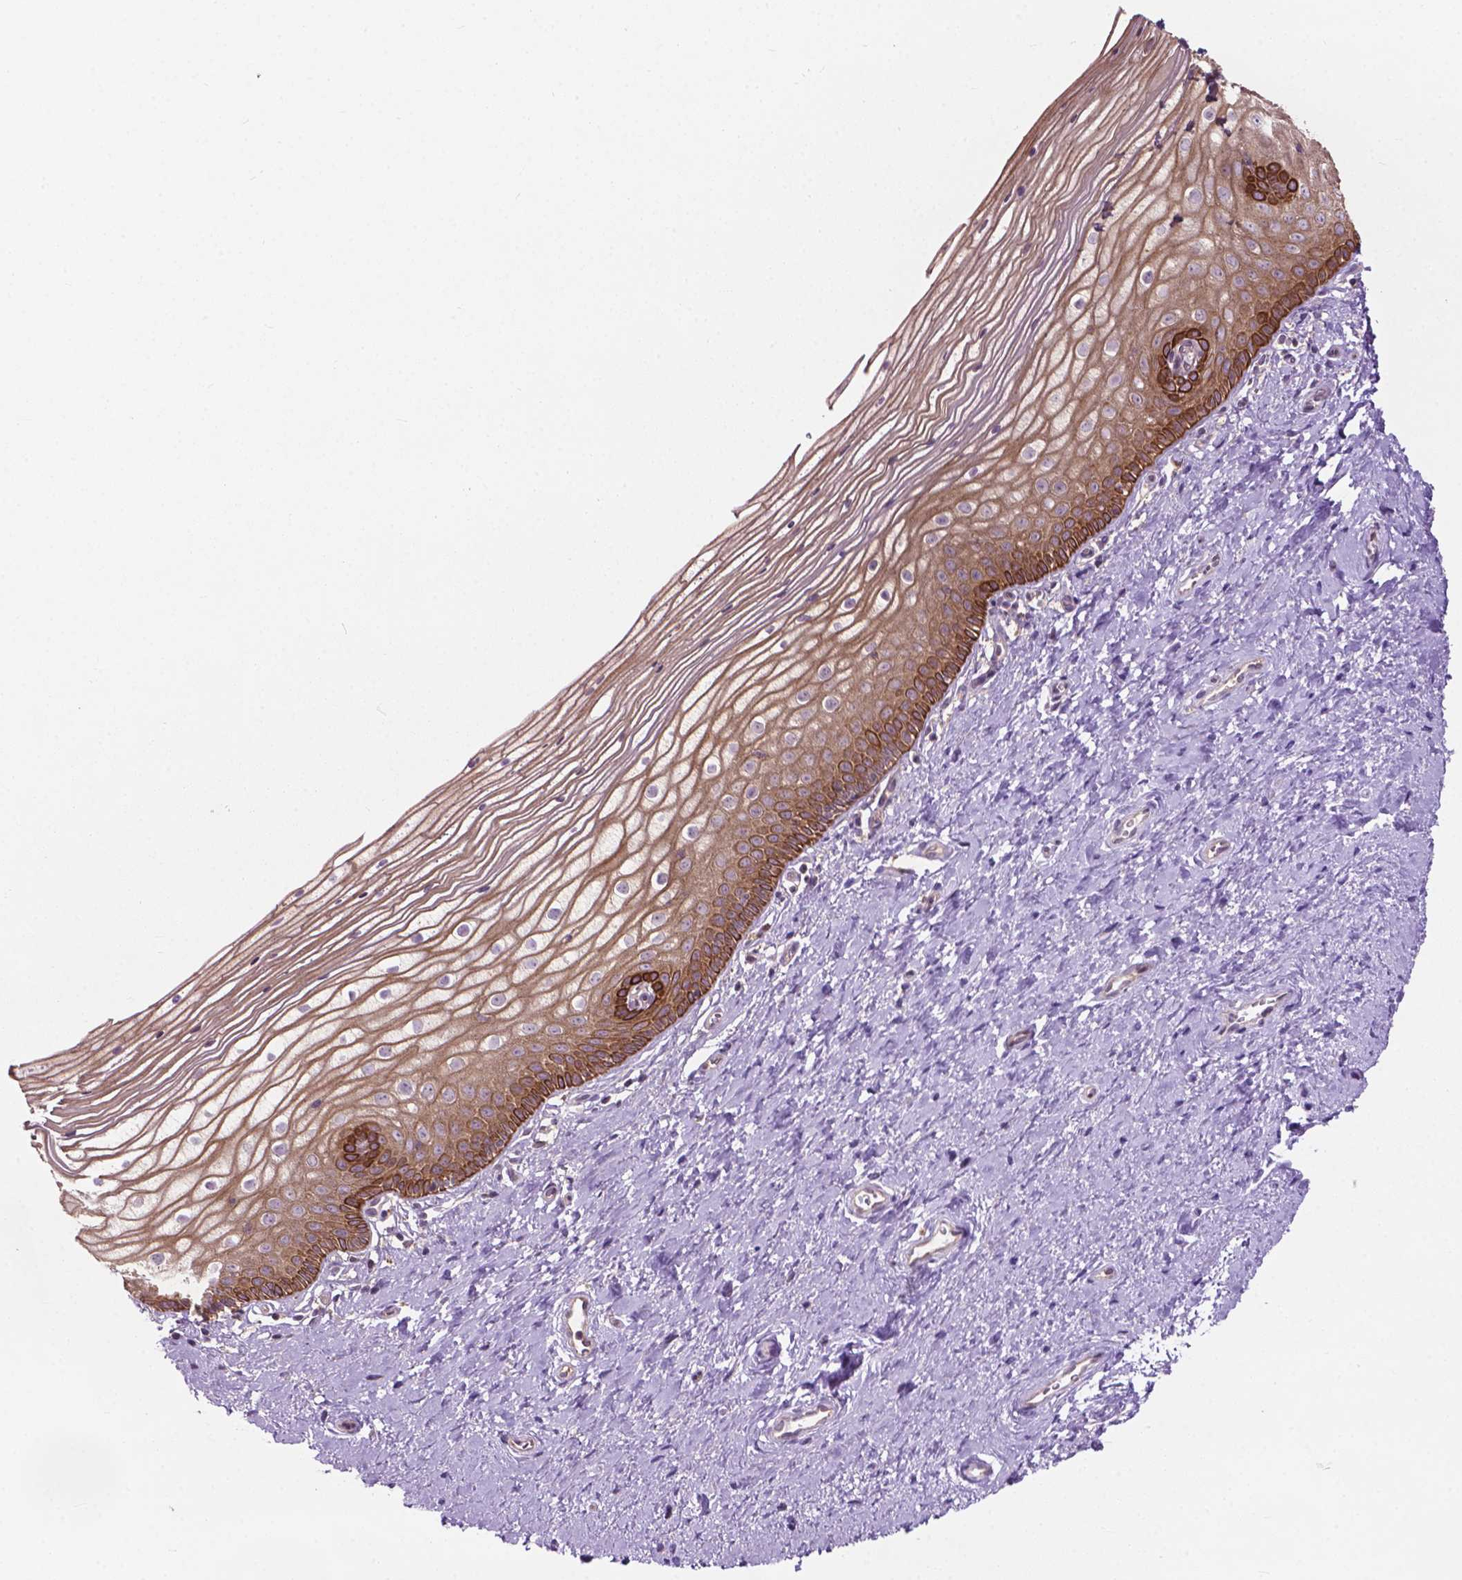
{"staining": {"intensity": "moderate", "quantity": ">75%", "location": "cytoplasmic/membranous"}, "tissue": "vagina", "cell_type": "Squamous epithelial cells", "image_type": "normal", "snomed": [{"axis": "morphology", "description": "Normal tissue, NOS"}, {"axis": "topography", "description": "Vagina"}], "caption": "Vagina stained for a protein (brown) reveals moderate cytoplasmic/membranous positive positivity in approximately >75% of squamous epithelial cells.", "gene": "MZT1", "patient": {"sex": "female", "age": 39}}